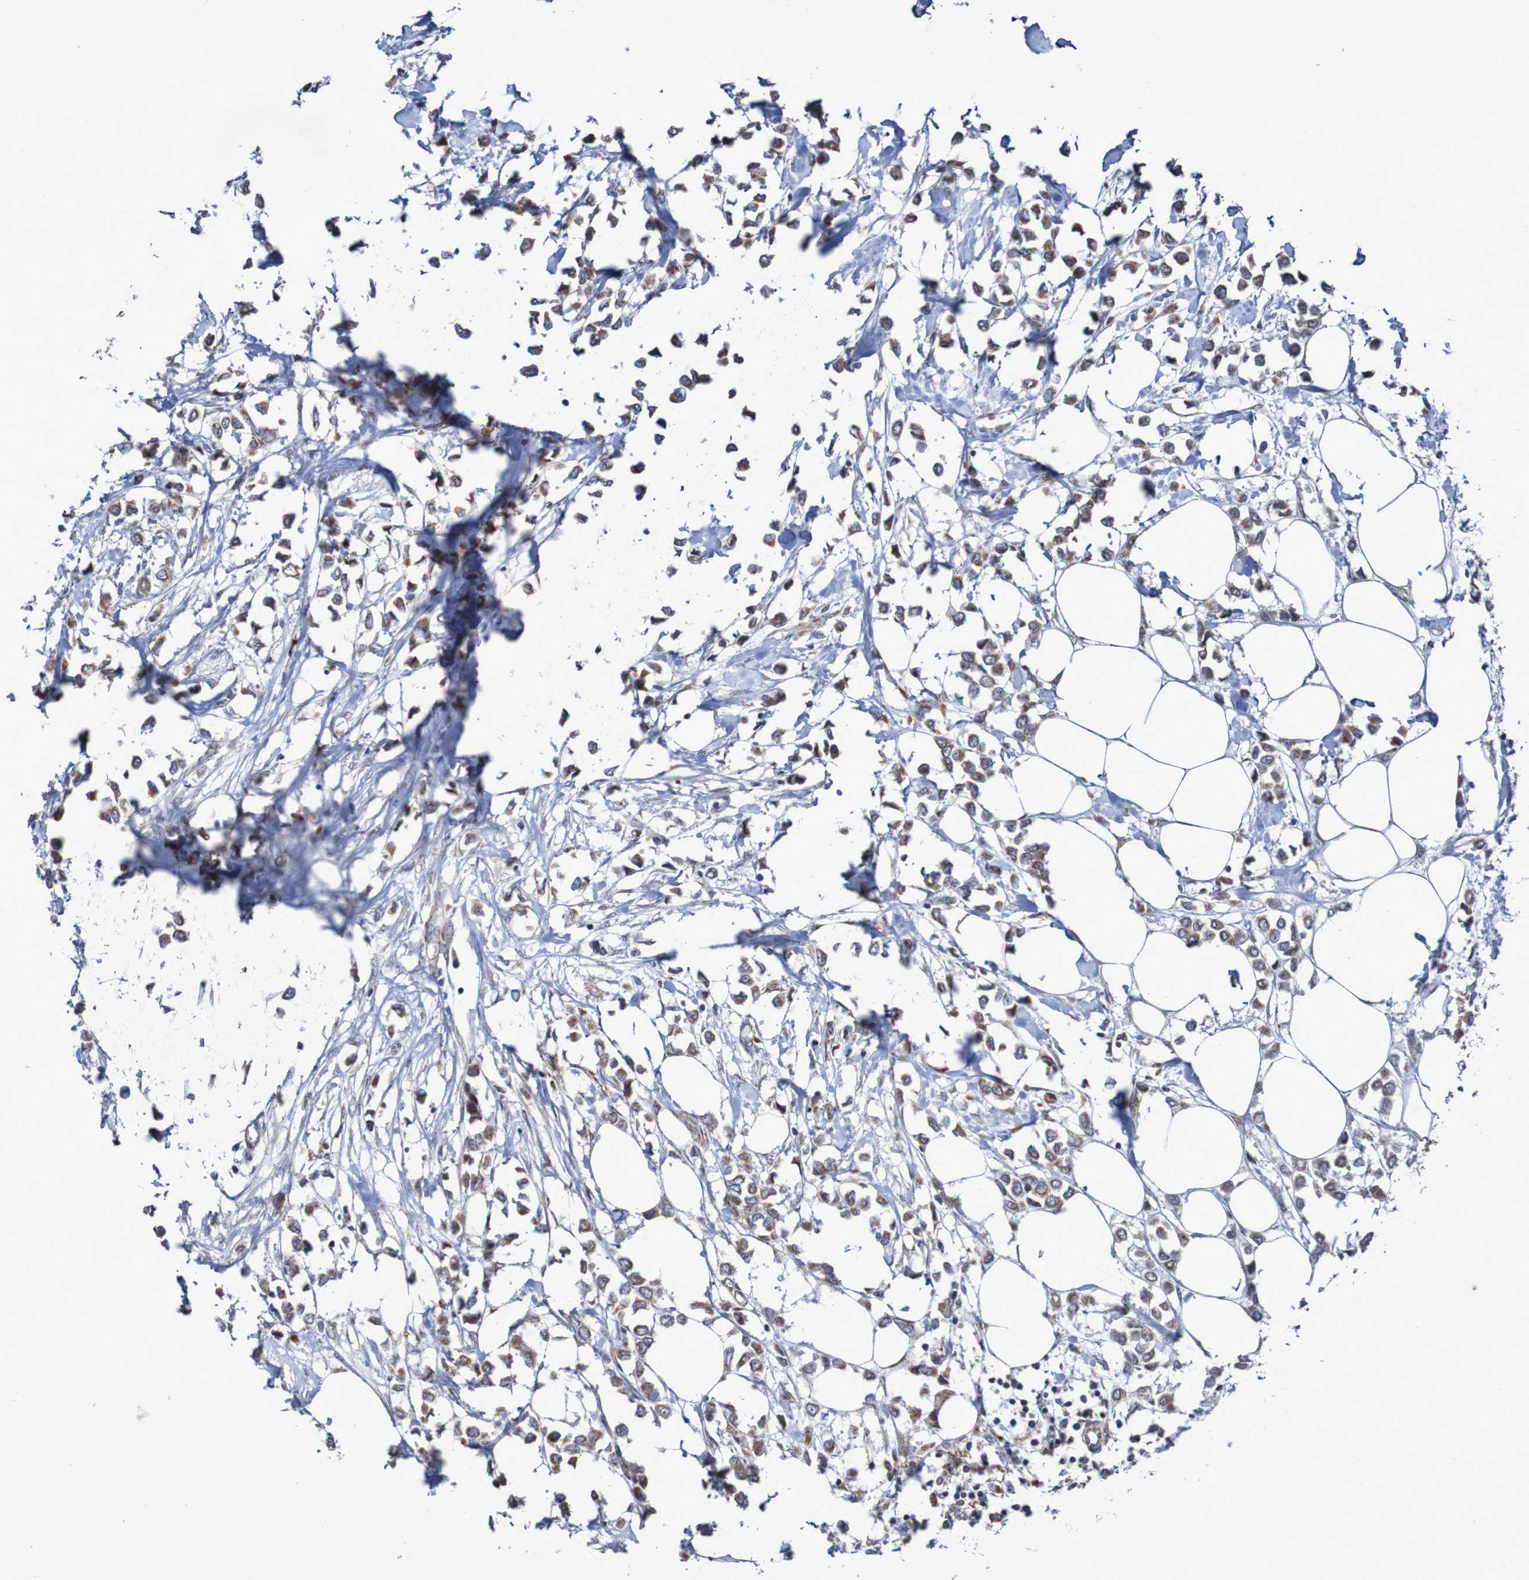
{"staining": {"intensity": "moderate", "quantity": ">75%", "location": "cytoplasmic/membranous"}, "tissue": "breast cancer", "cell_type": "Tumor cells", "image_type": "cancer", "snomed": [{"axis": "morphology", "description": "Lobular carcinoma"}, {"axis": "topography", "description": "Breast"}], "caption": "Immunohistochemical staining of breast lobular carcinoma exhibits medium levels of moderate cytoplasmic/membranous protein expression in about >75% of tumor cells.", "gene": "DVL1", "patient": {"sex": "female", "age": 51}}